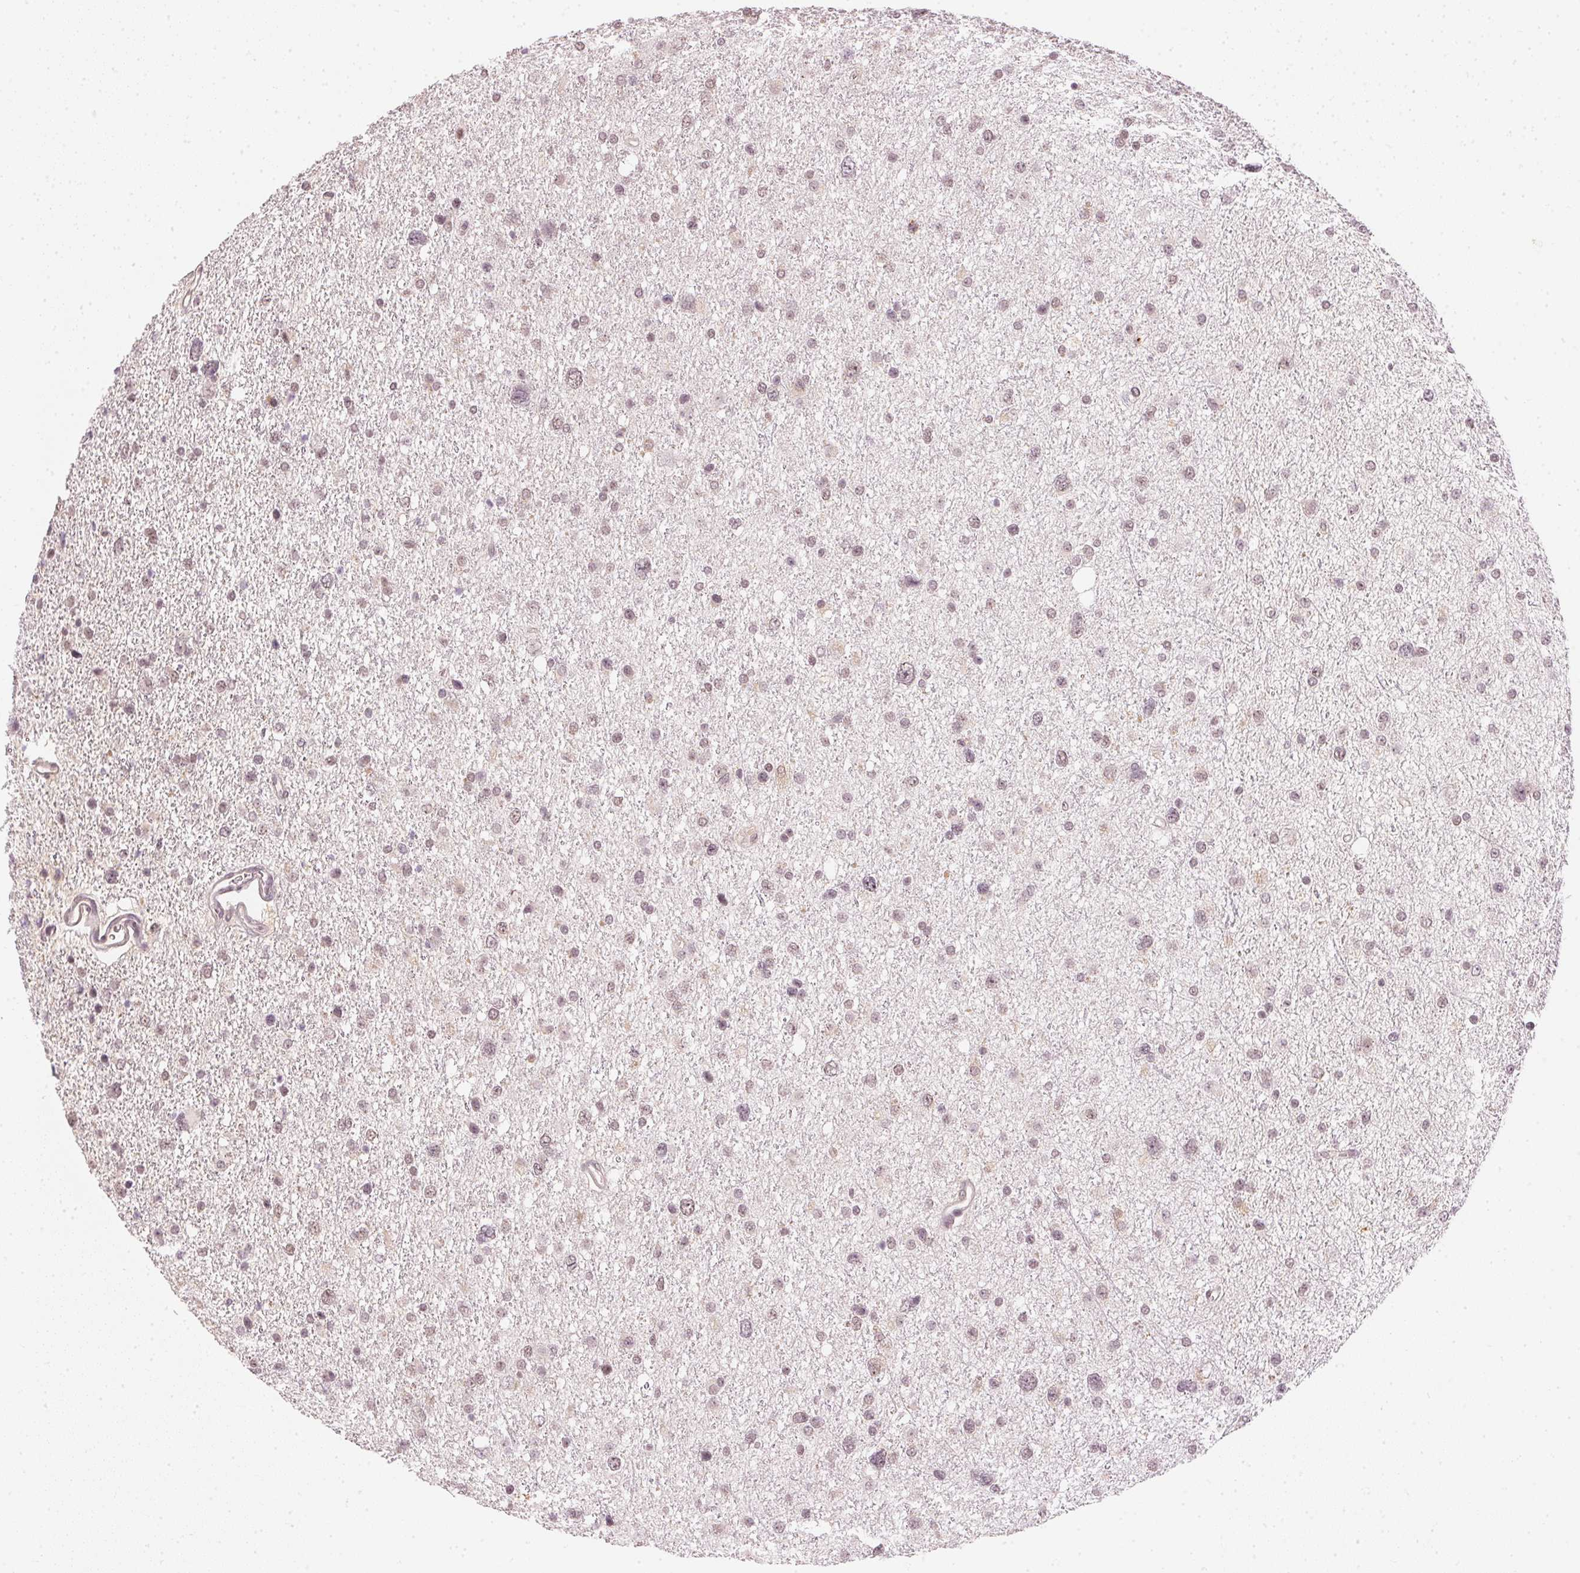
{"staining": {"intensity": "weak", "quantity": "25%-75%", "location": "nuclear"}, "tissue": "glioma", "cell_type": "Tumor cells", "image_type": "cancer", "snomed": [{"axis": "morphology", "description": "Glioma, malignant, Low grade"}, {"axis": "topography", "description": "Brain"}], "caption": "This is a photomicrograph of IHC staining of malignant low-grade glioma, which shows weak expression in the nuclear of tumor cells.", "gene": "KPRP", "patient": {"sex": "female", "age": 55}}